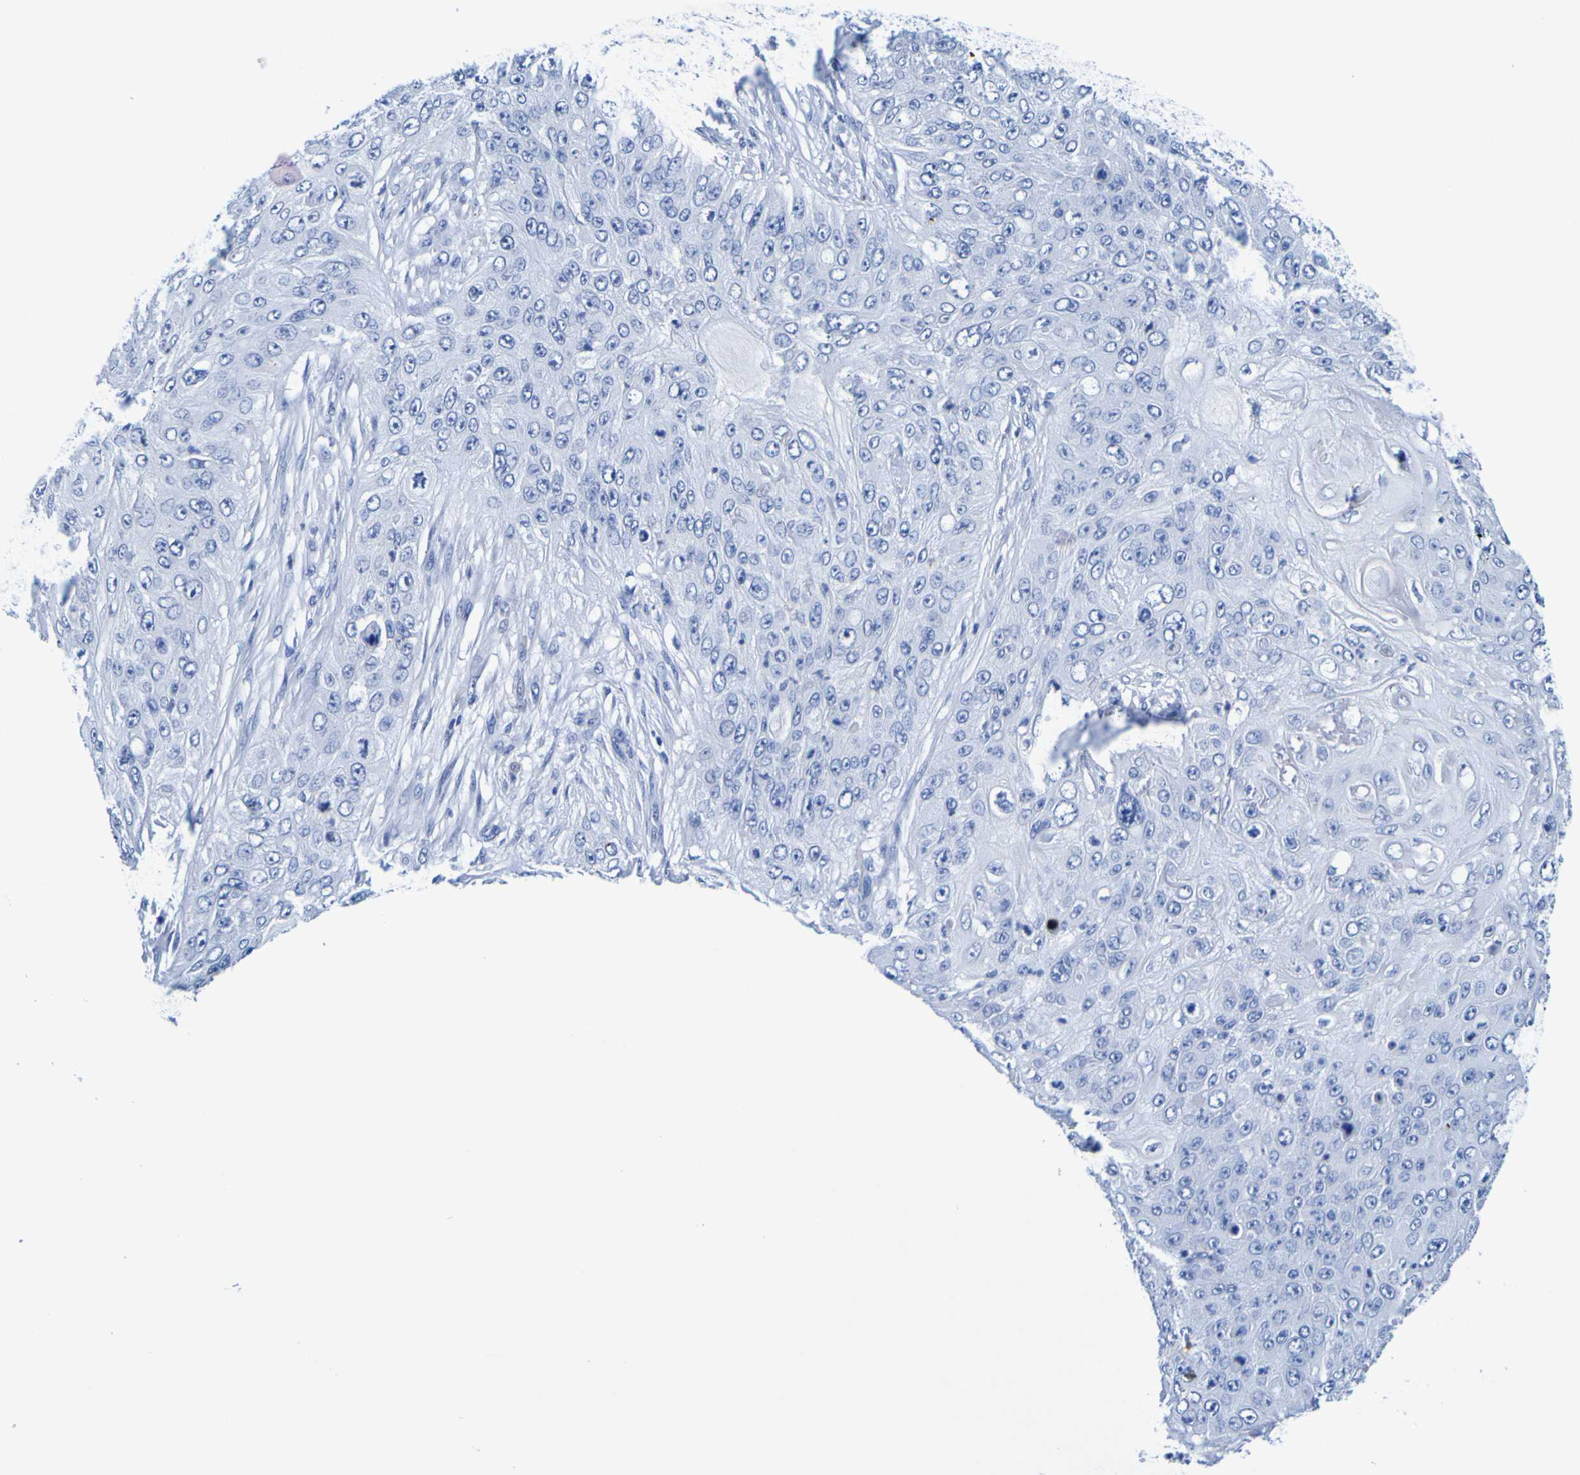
{"staining": {"intensity": "negative", "quantity": "none", "location": "none"}, "tissue": "skin cancer", "cell_type": "Tumor cells", "image_type": "cancer", "snomed": [{"axis": "morphology", "description": "Squamous cell carcinoma, NOS"}, {"axis": "topography", "description": "Skin"}], "caption": "This histopathology image is of skin cancer stained with immunohistochemistry to label a protein in brown with the nuclei are counter-stained blue. There is no expression in tumor cells.", "gene": "DPEP1", "patient": {"sex": "female", "age": 80}}